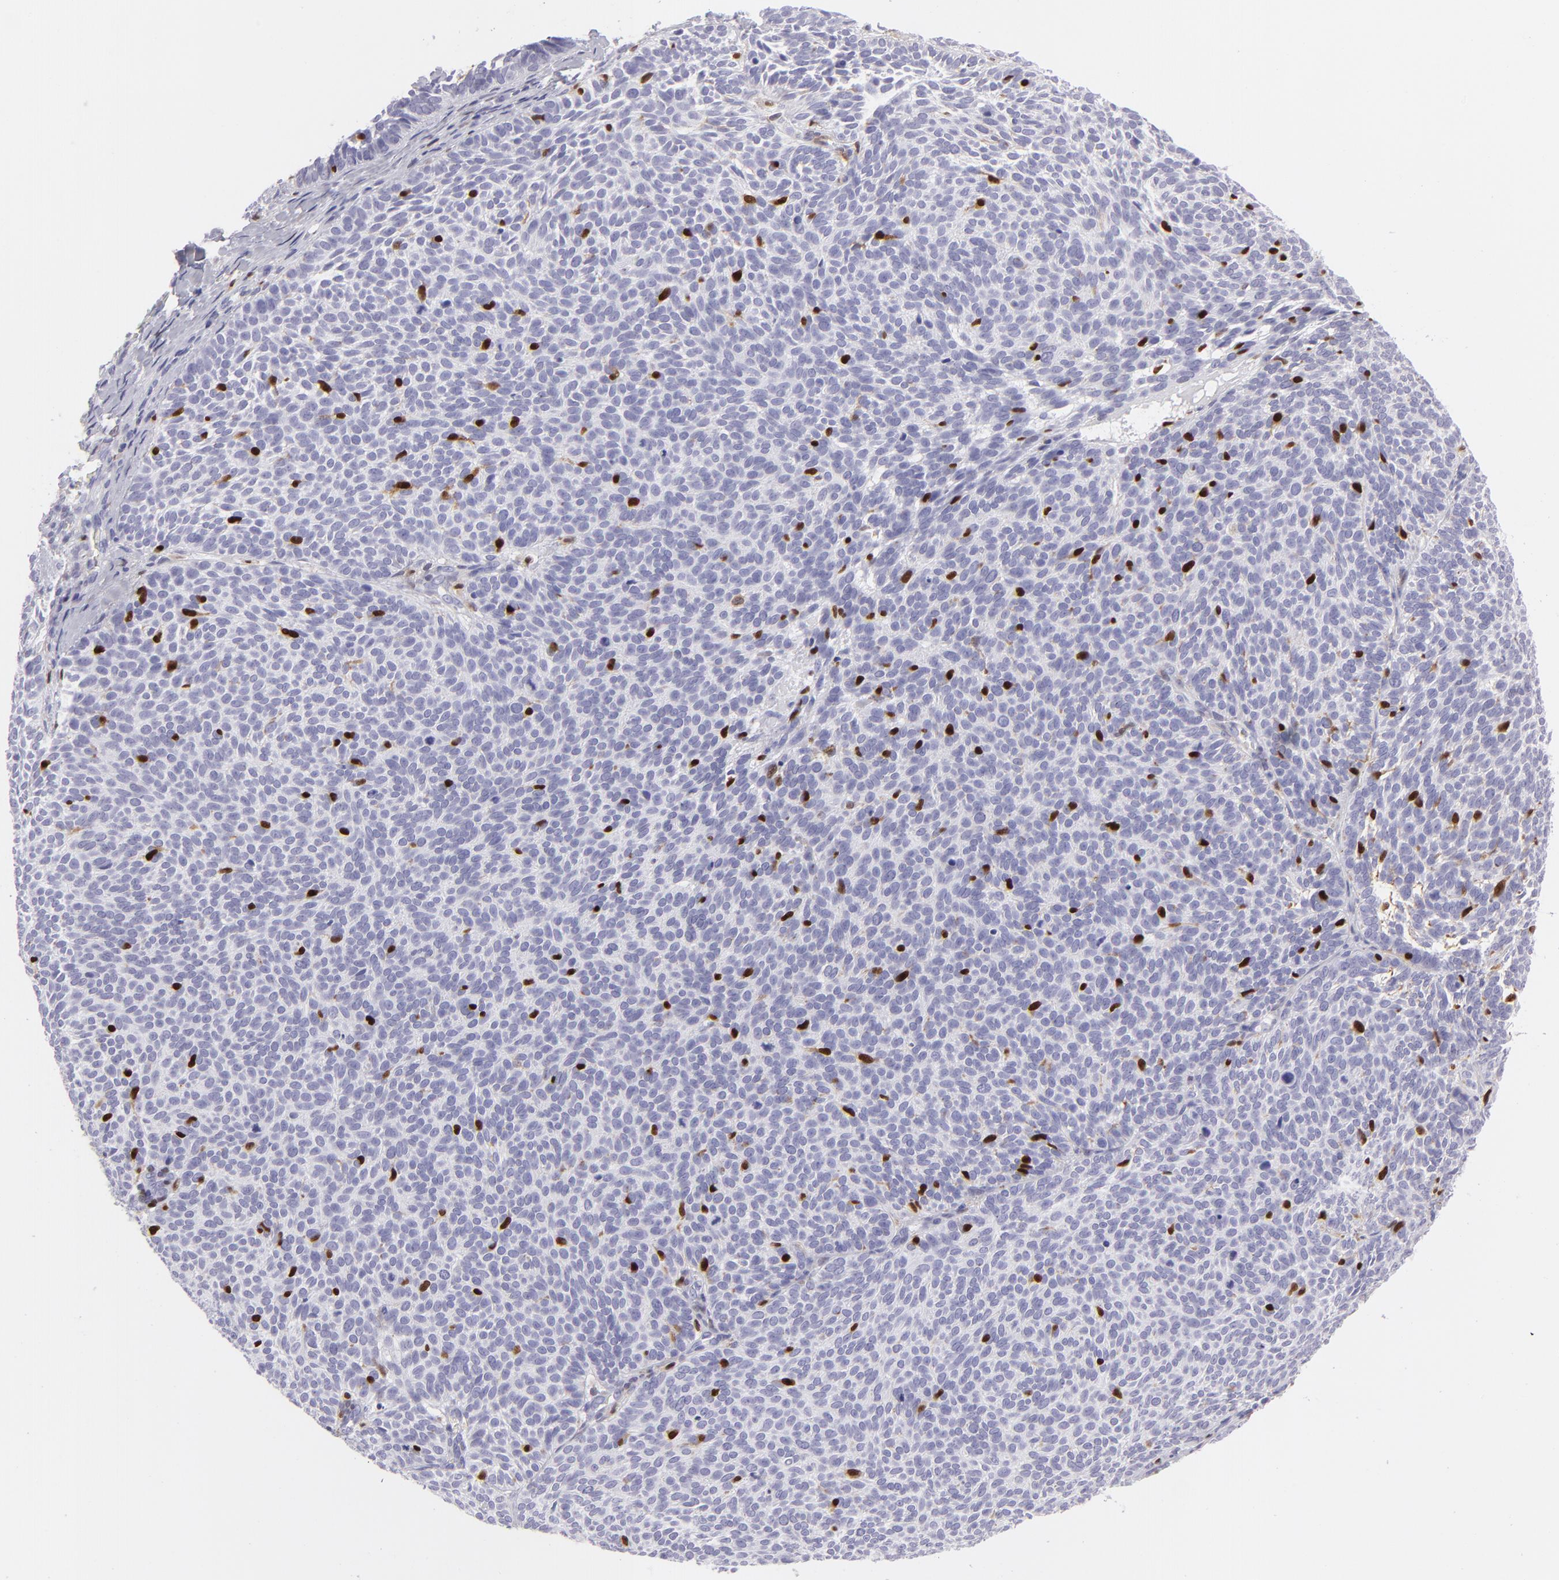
{"staining": {"intensity": "negative", "quantity": "none", "location": "none"}, "tissue": "skin cancer", "cell_type": "Tumor cells", "image_type": "cancer", "snomed": [{"axis": "morphology", "description": "Basal cell carcinoma"}, {"axis": "topography", "description": "Skin"}], "caption": "This is an IHC histopathology image of skin cancer (basal cell carcinoma). There is no expression in tumor cells.", "gene": "MITF", "patient": {"sex": "male", "age": 63}}